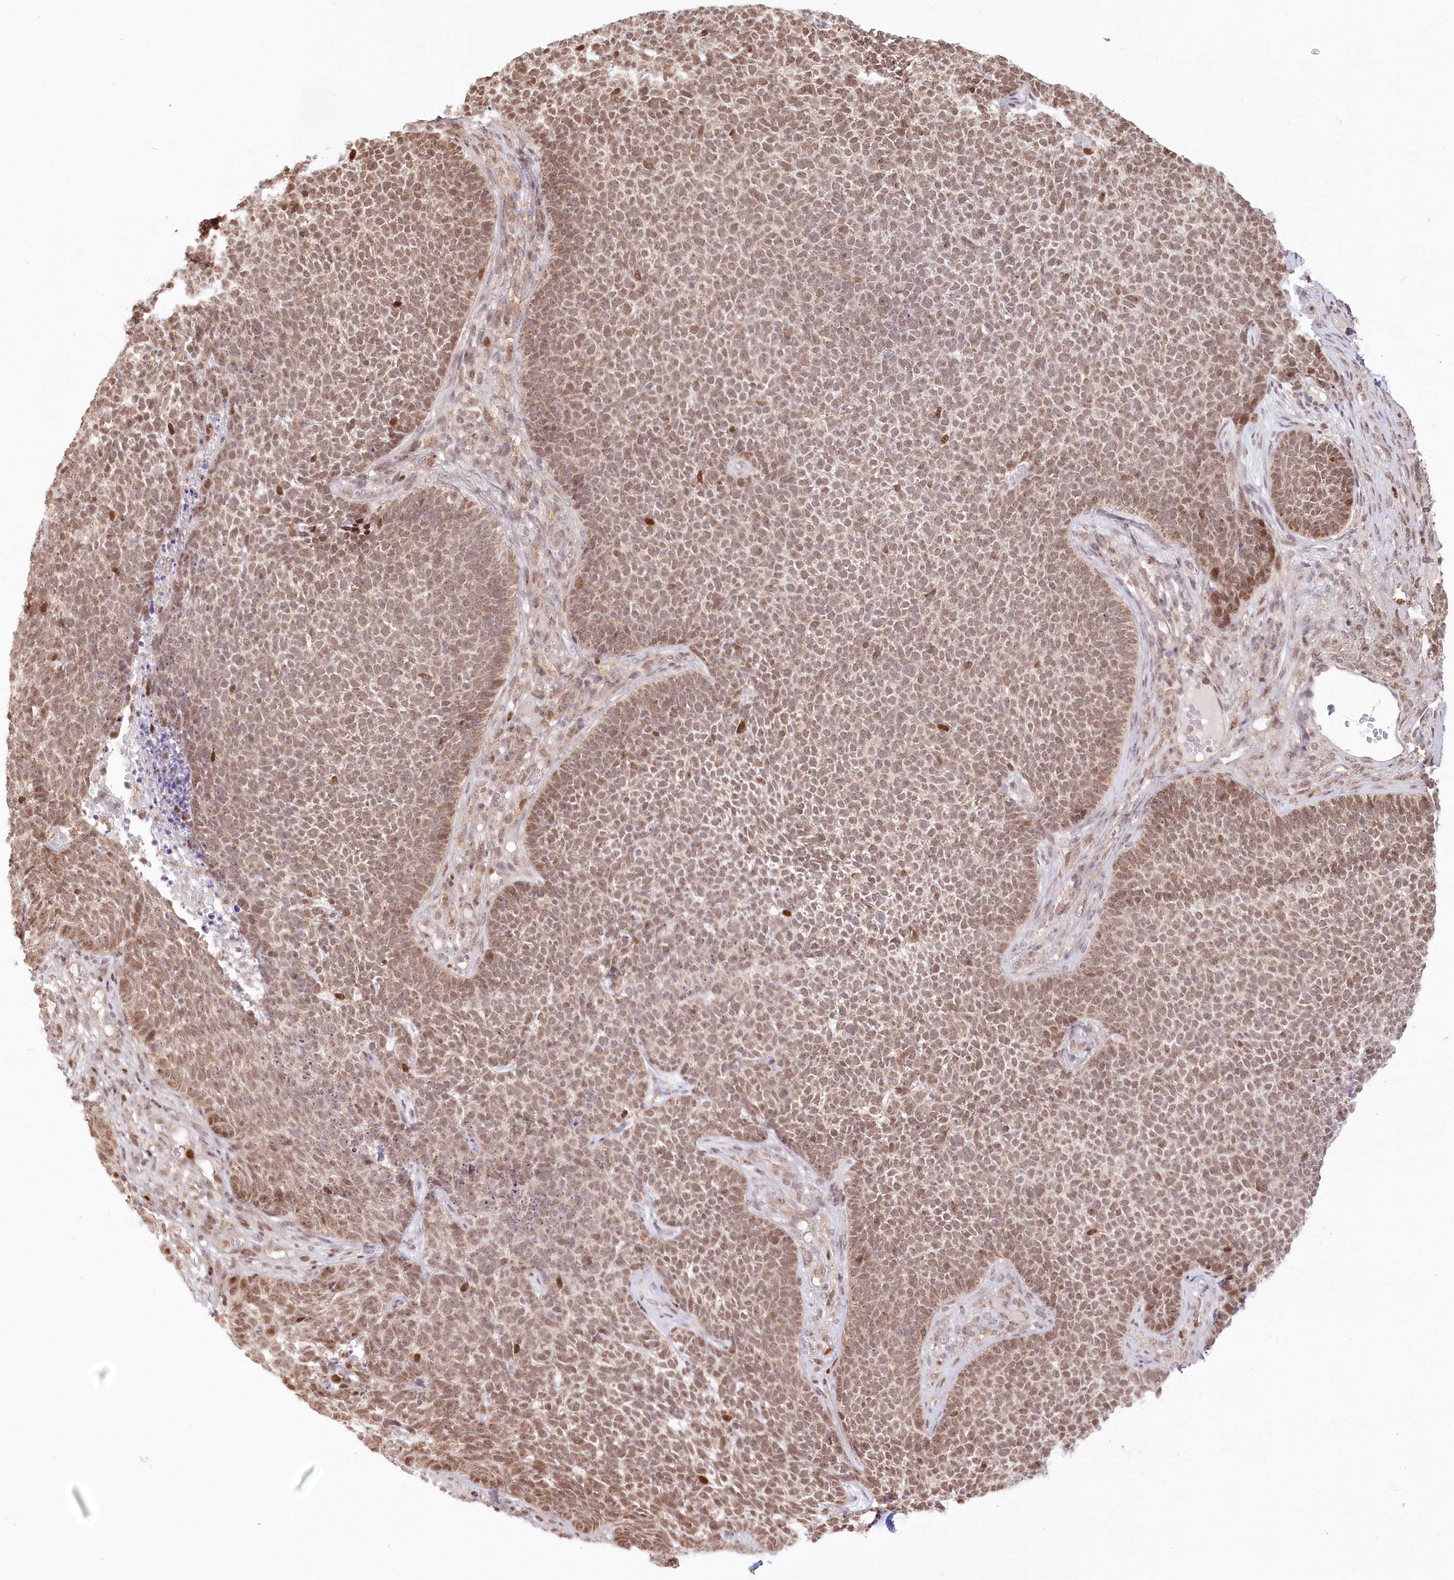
{"staining": {"intensity": "moderate", "quantity": ">75%", "location": "cytoplasmic/membranous,nuclear"}, "tissue": "skin cancer", "cell_type": "Tumor cells", "image_type": "cancer", "snomed": [{"axis": "morphology", "description": "Basal cell carcinoma"}, {"axis": "topography", "description": "Skin"}], "caption": "Protein staining displays moderate cytoplasmic/membranous and nuclear positivity in about >75% of tumor cells in skin cancer.", "gene": "PYURF", "patient": {"sex": "female", "age": 84}}